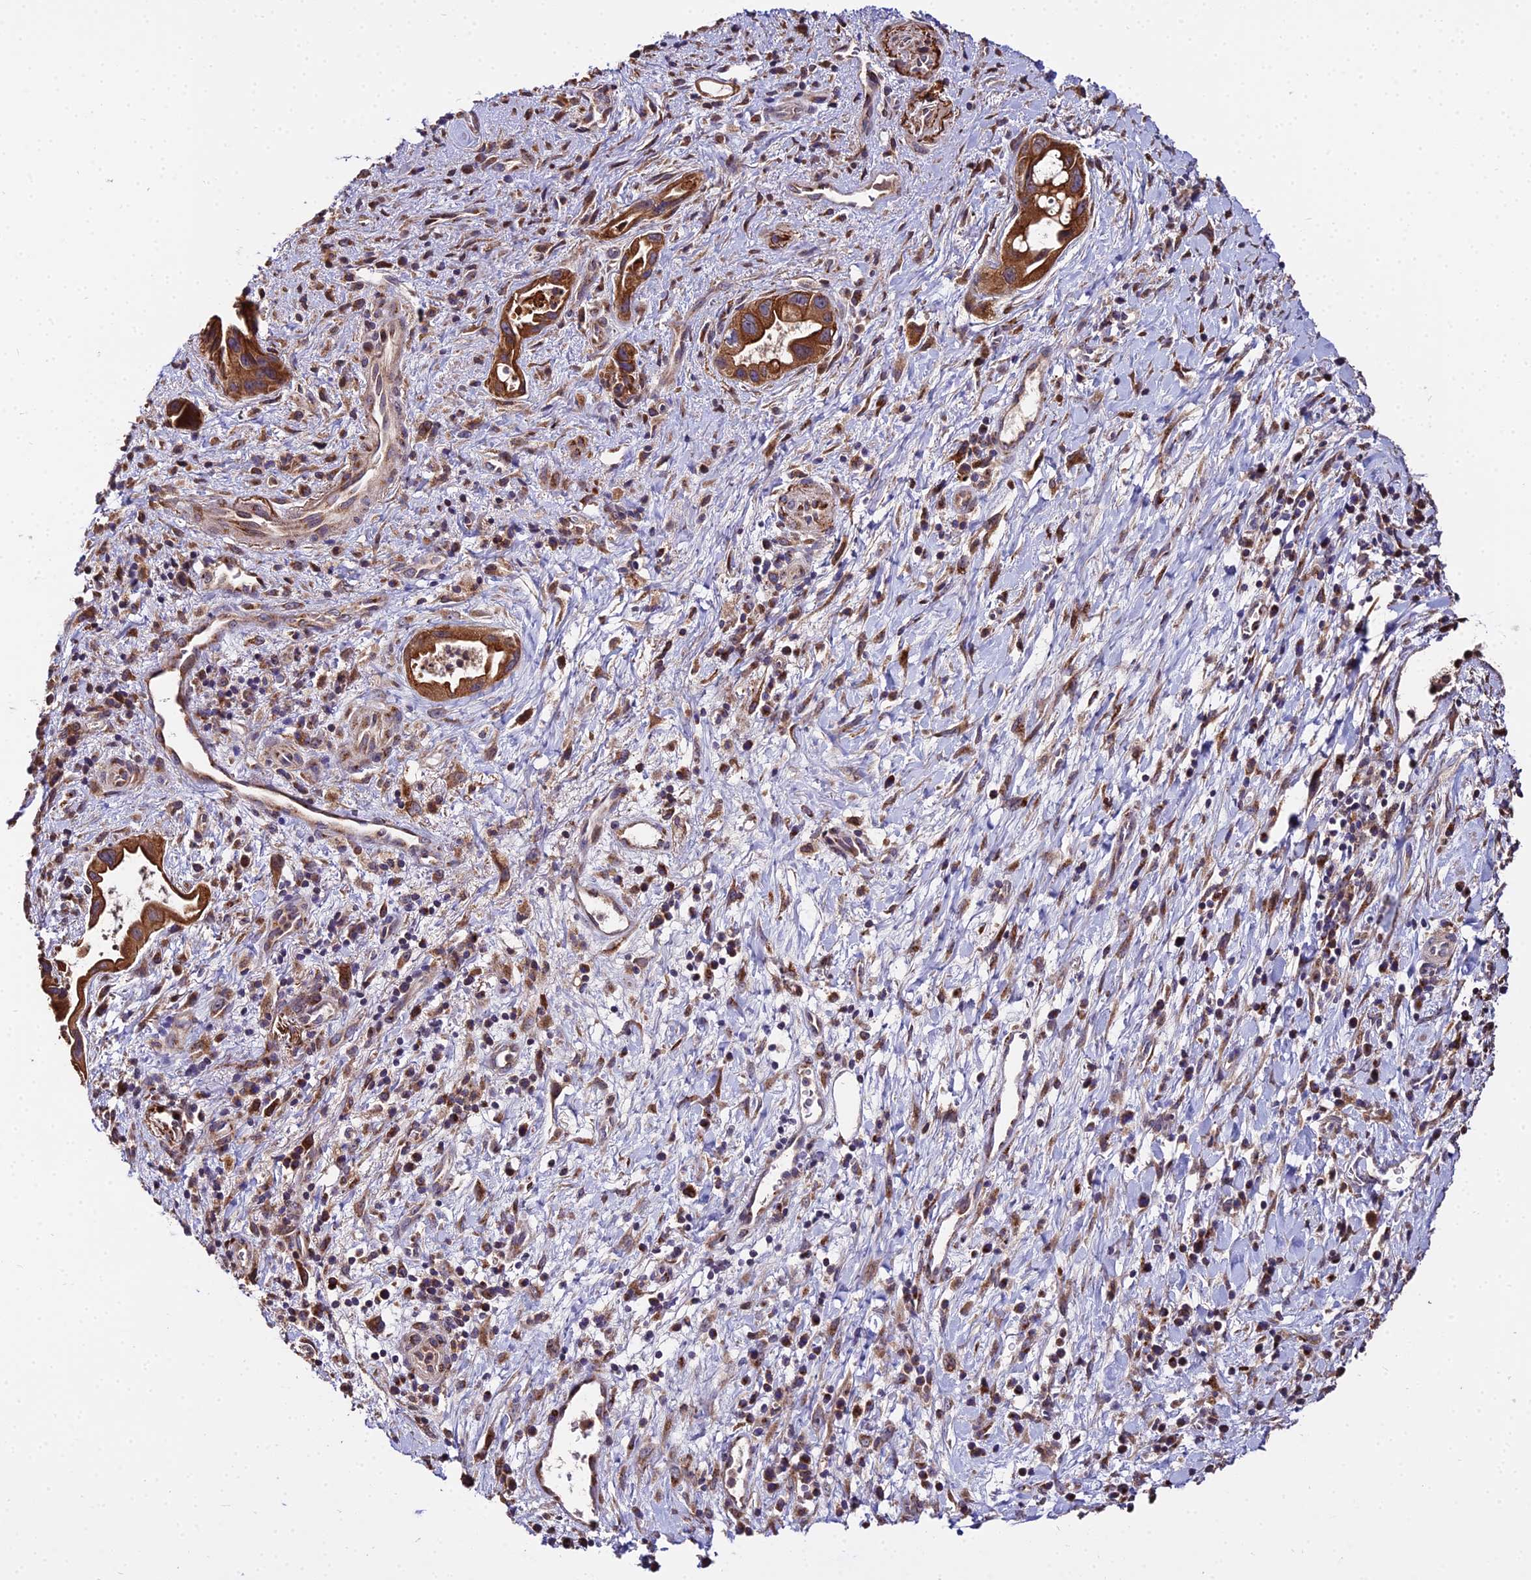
{"staining": {"intensity": "strong", "quantity": ">75%", "location": "cytoplasmic/membranous"}, "tissue": "pancreatic cancer", "cell_type": "Tumor cells", "image_type": "cancer", "snomed": [{"axis": "morphology", "description": "Adenocarcinoma, NOS"}, {"axis": "topography", "description": "Pancreas"}], "caption": "Protein staining of pancreatic cancer tissue displays strong cytoplasmic/membranous expression in approximately >75% of tumor cells.", "gene": "PEX19", "patient": {"sex": "female", "age": 77}}